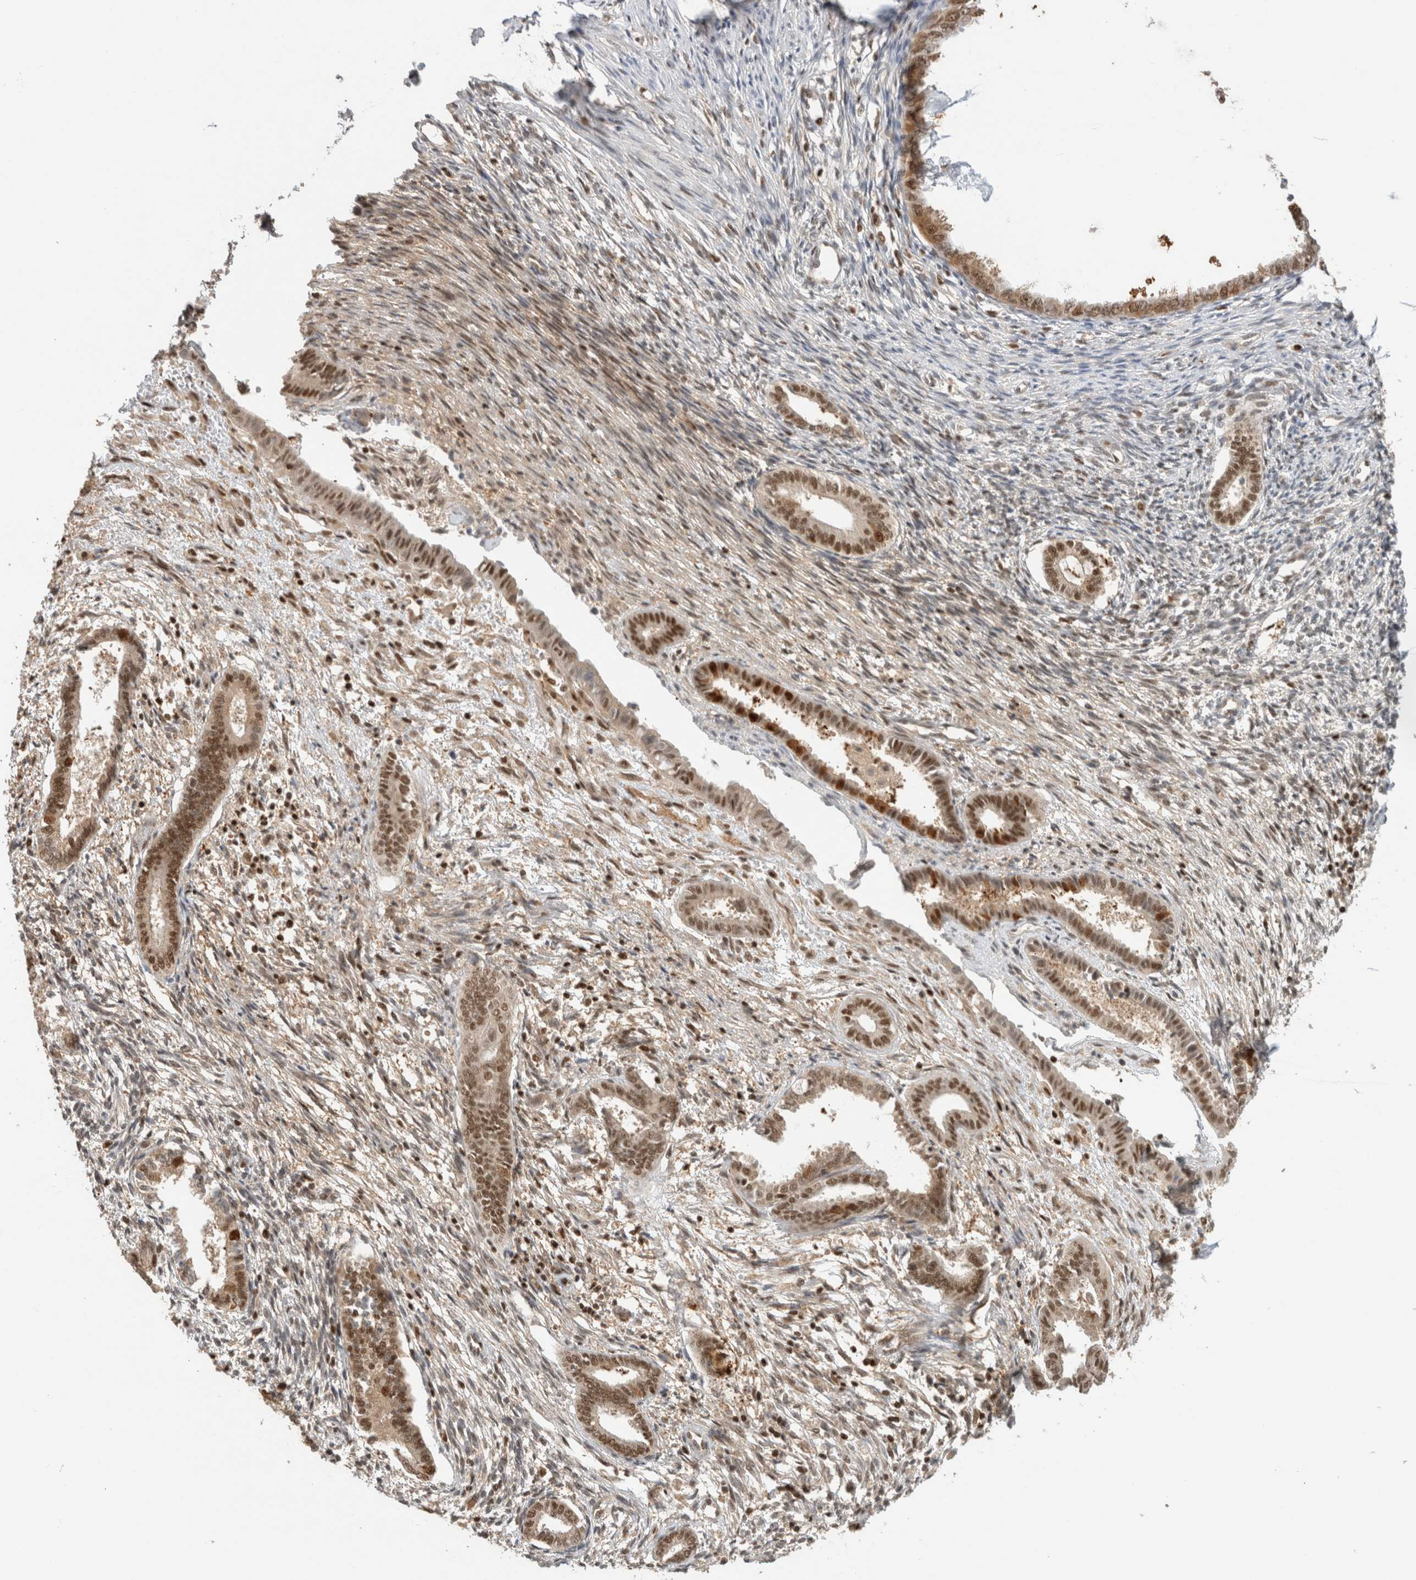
{"staining": {"intensity": "moderate", "quantity": "<25%", "location": "nuclear"}, "tissue": "endometrium", "cell_type": "Cells in endometrial stroma", "image_type": "normal", "snomed": [{"axis": "morphology", "description": "Normal tissue, NOS"}, {"axis": "topography", "description": "Endometrium"}], "caption": "IHC staining of benign endometrium, which demonstrates low levels of moderate nuclear expression in approximately <25% of cells in endometrial stroma indicating moderate nuclear protein positivity. The staining was performed using DAB (brown) for protein detection and nuclei were counterstained in hematoxylin (blue).", "gene": "SNRNP40", "patient": {"sex": "female", "age": 56}}